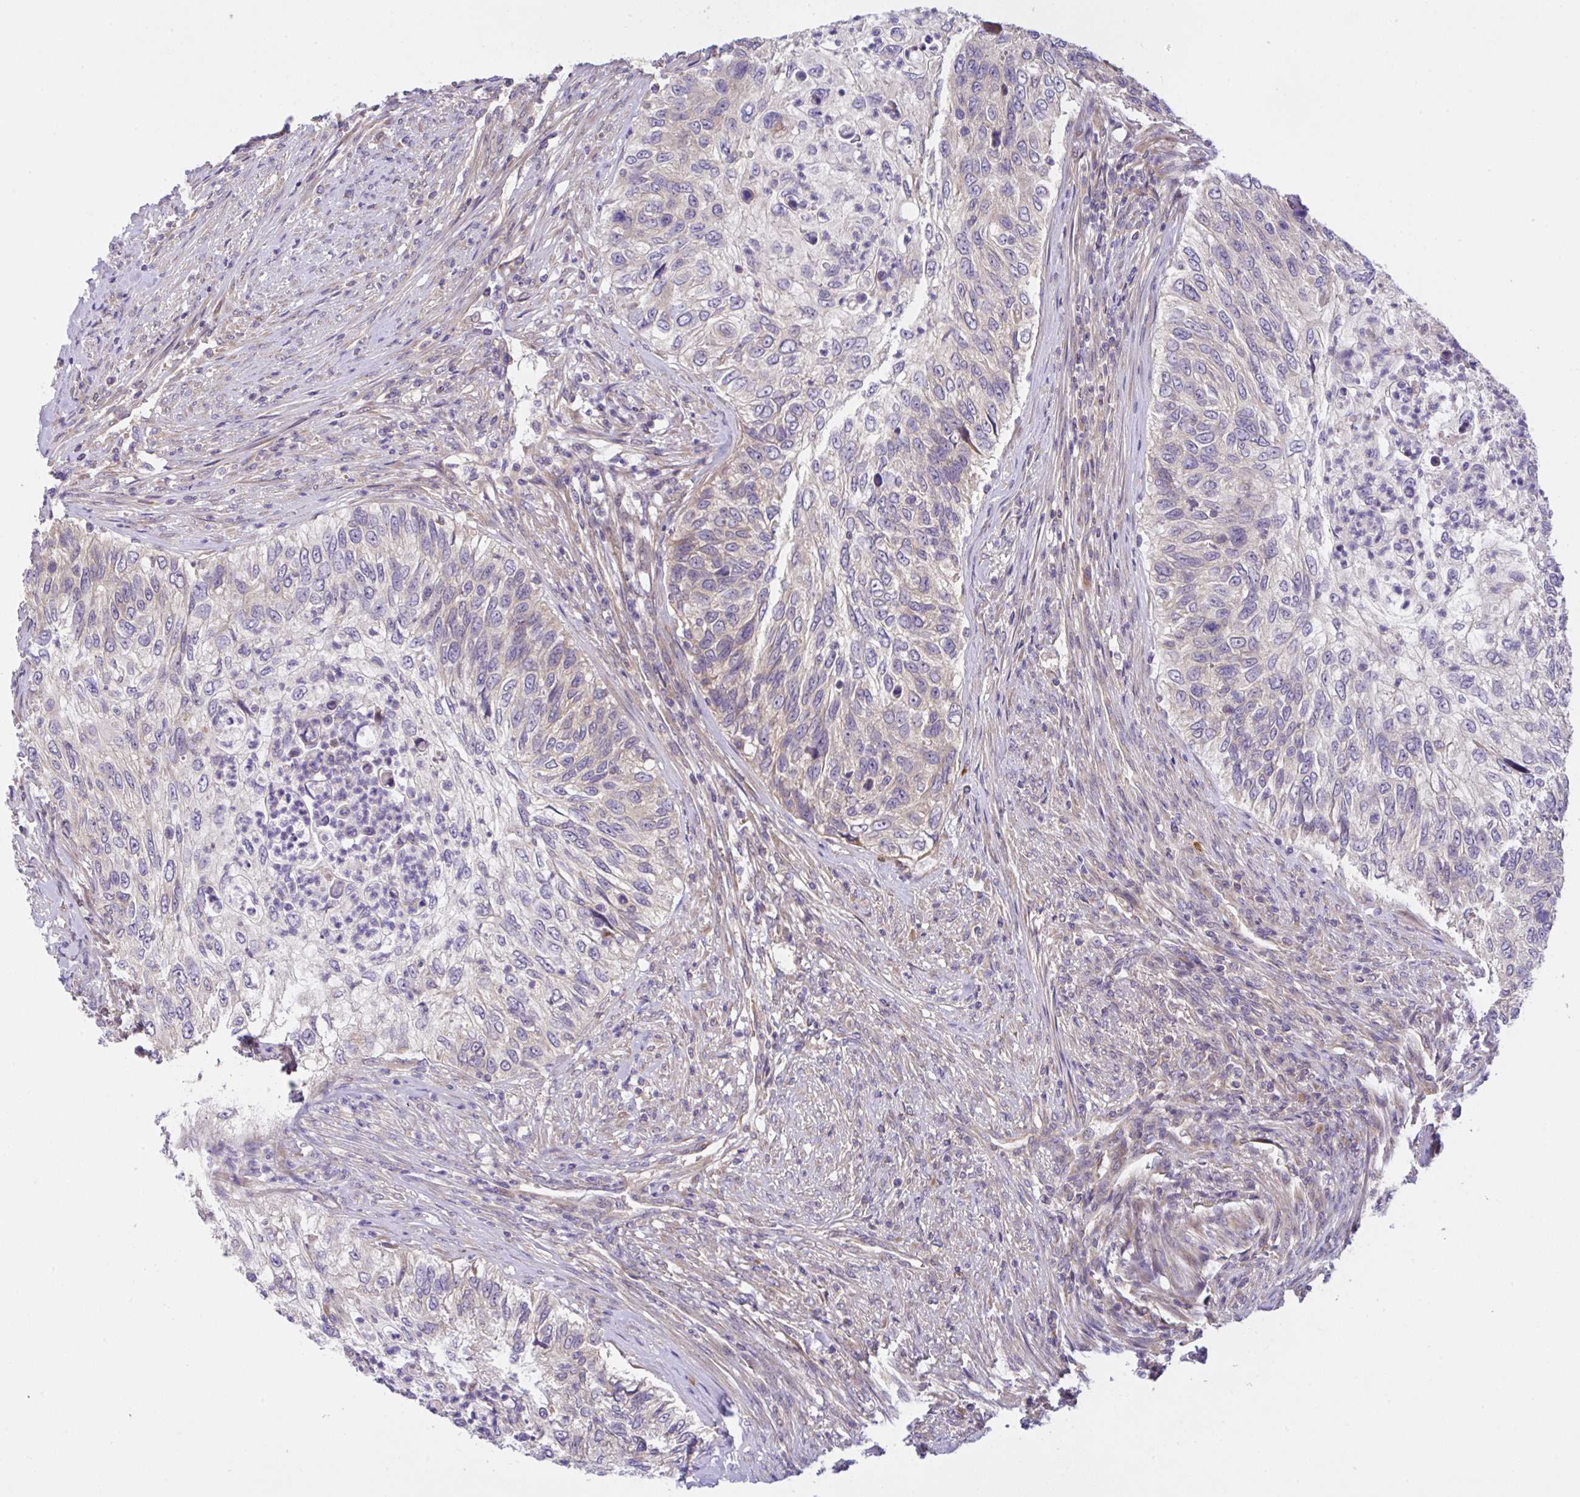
{"staining": {"intensity": "negative", "quantity": "none", "location": "none"}, "tissue": "urothelial cancer", "cell_type": "Tumor cells", "image_type": "cancer", "snomed": [{"axis": "morphology", "description": "Urothelial carcinoma, High grade"}, {"axis": "topography", "description": "Urinary bladder"}], "caption": "A histopathology image of human urothelial carcinoma (high-grade) is negative for staining in tumor cells.", "gene": "UBE4A", "patient": {"sex": "female", "age": 60}}